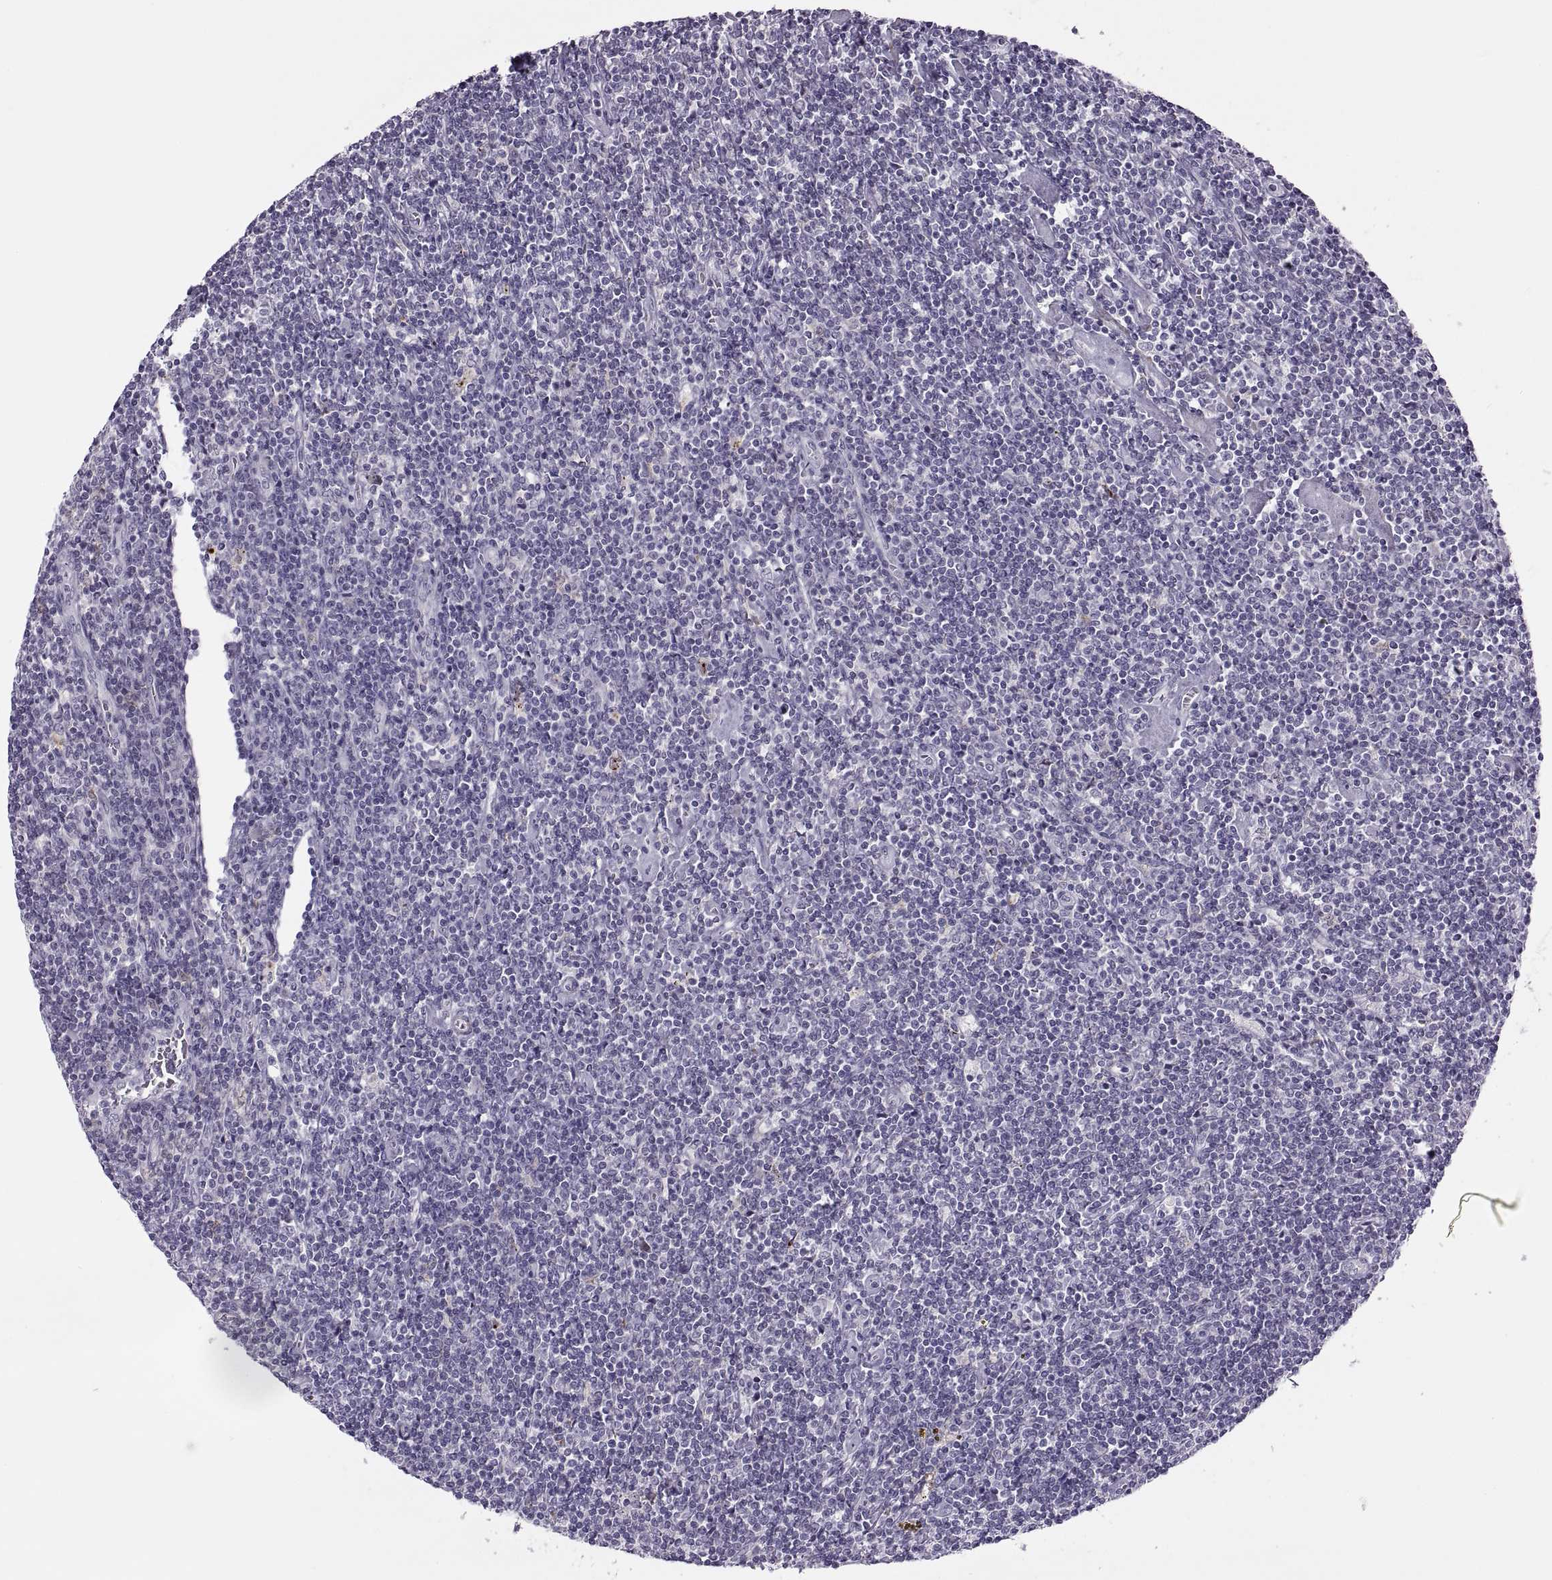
{"staining": {"intensity": "negative", "quantity": "none", "location": "none"}, "tissue": "lymphoma", "cell_type": "Tumor cells", "image_type": "cancer", "snomed": [{"axis": "morphology", "description": "Hodgkin's disease, NOS"}, {"axis": "topography", "description": "Lymph node"}], "caption": "Immunohistochemical staining of human Hodgkin's disease shows no significant positivity in tumor cells.", "gene": "CHCT1", "patient": {"sex": "male", "age": 40}}